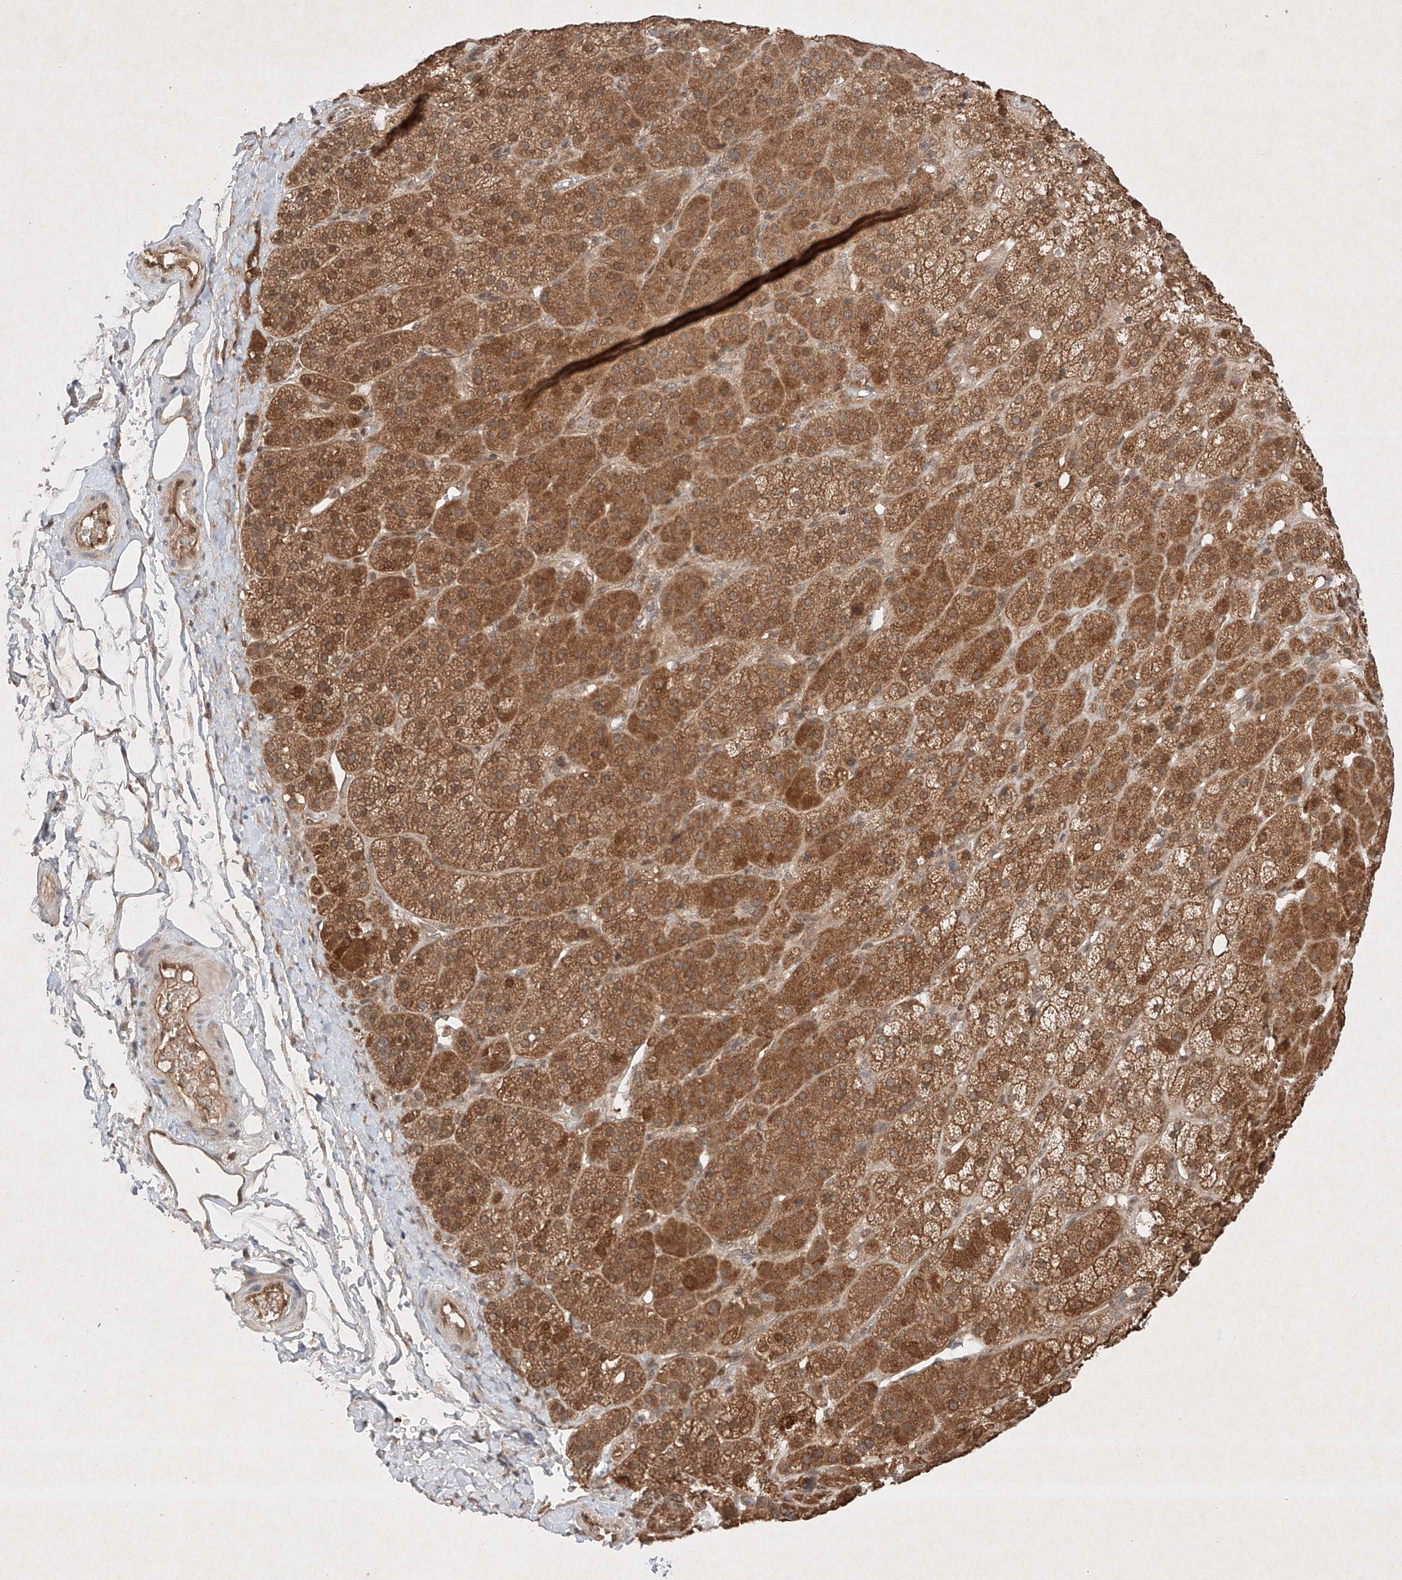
{"staining": {"intensity": "moderate", "quantity": ">75%", "location": "cytoplasmic/membranous"}, "tissue": "adrenal gland", "cell_type": "Glandular cells", "image_type": "normal", "snomed": [{"axis": "morphology", "description": "Normal tissue, NOS"}, {"axis": "topography", "description": "Adrenal gland"}], "caption": "An image showing moderate cytoplasmic/membranous expression in about >75% of glandular cells in benign adrenal gland, as visualized by brown immunohistochemical staining.", "gene": "RNF31", "patient": {"sex": "female", "age": 57}}